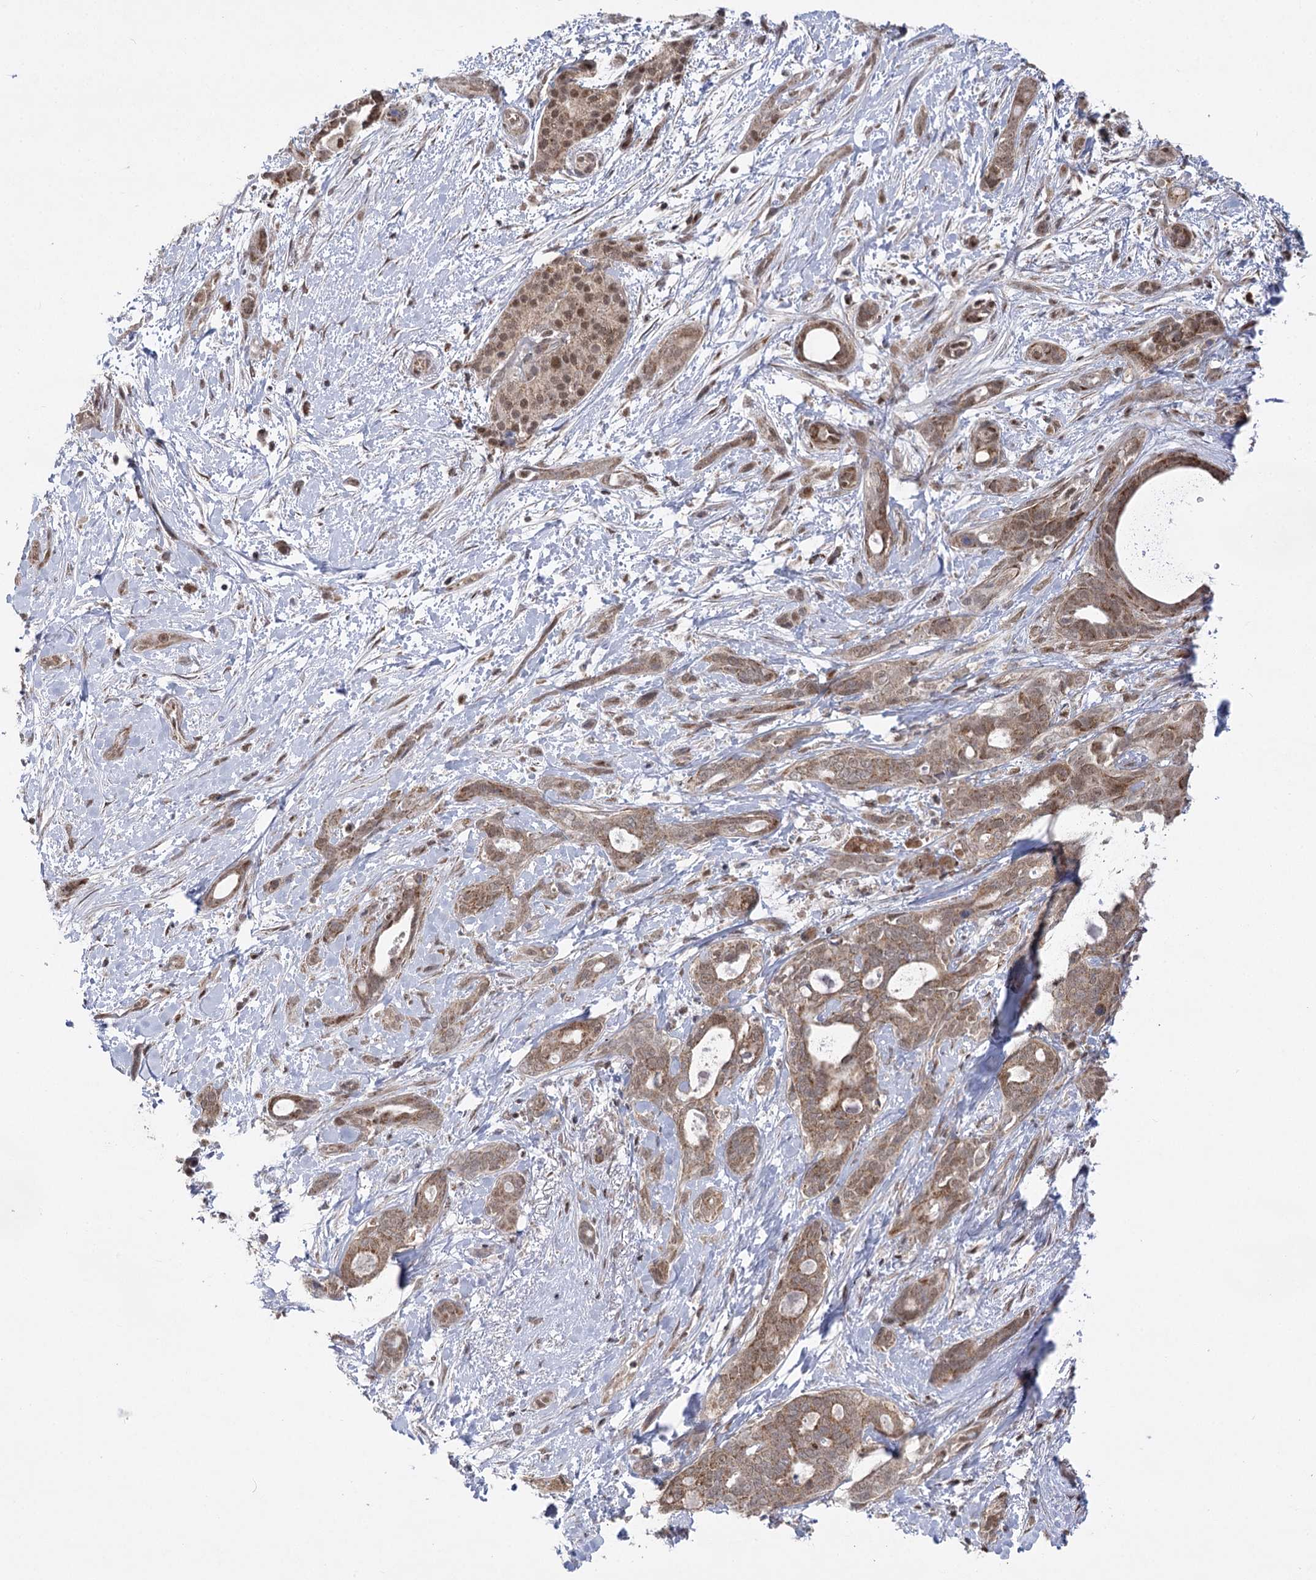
{"staining": {"intensity": "moderate", "quantity": ">75%", "location": "cytoplasmic/membranous,nuclear"}, "tissue": "pancreatic cancer", "cell_type": "Tumor cells", "image_type": "cancer", "snomed": [{"axis": "morphology", "description": "Normal tissue, NOS"}, {"axis": "morphology", "description": "Adenocarcinoma, NOS"}, {"axis": "topography", "description": "Pancreas"}, {"axis": "topography", "description": "Peripheral nerve tissue"}], "caption": "An image of human pancreatic cancer stained for a protein exhibits moderate cytoplasmic/membranous and nuclear brown staining in tumor cells.", "gene": "SLC4A1AP", "patient": {"sex": "female", "age": 63}}